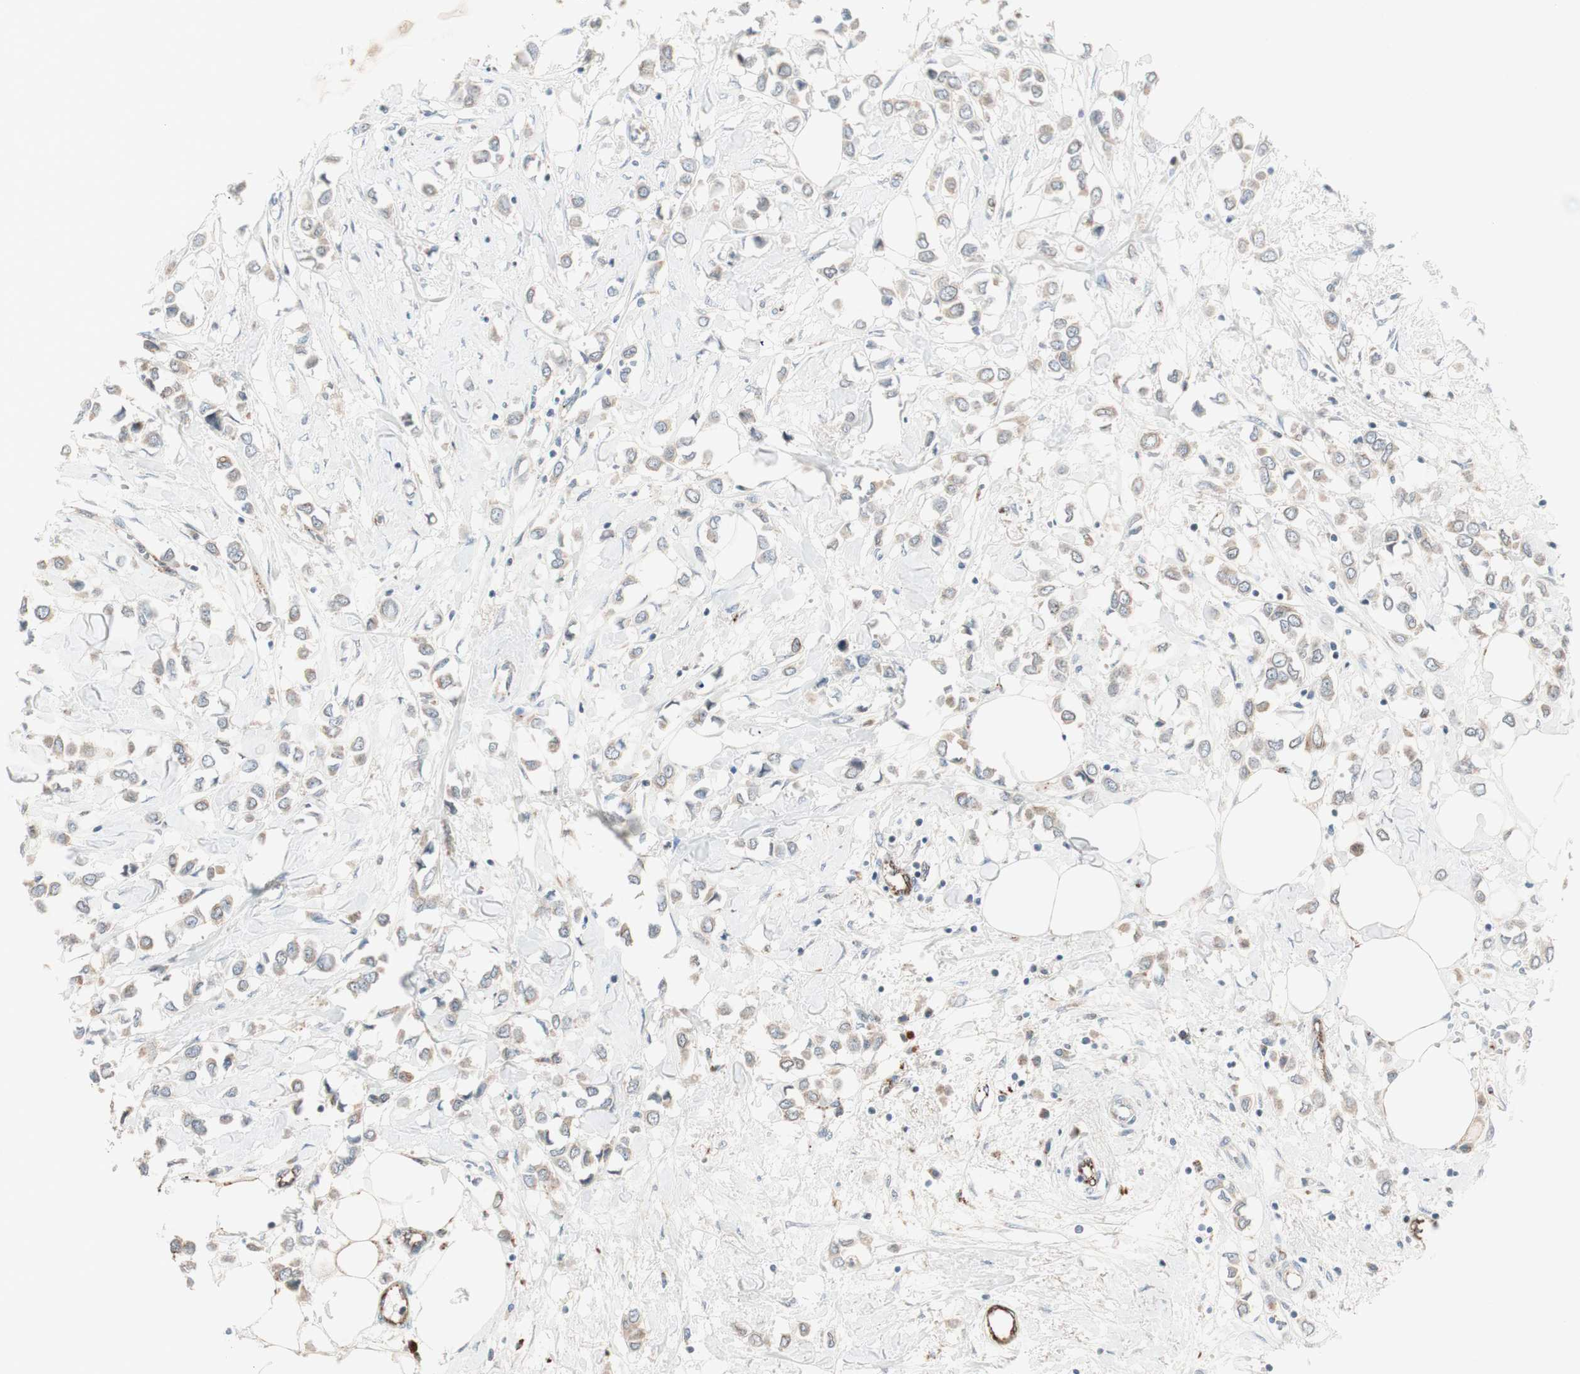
{"staining": {"intensity": "weak", "quantity": "25%-75%", "location": "cytoplasmic/membranous"}, "tissue": "breast cancer", "cell_type": "Tumor cells", "image_type": "cancer", "snomed": [{"axis": "morphology", "description": "Lobular carcinoma"}, {"axis": "topography", "description": "Breast"}], "caption": "Immunohistochemical staining of human lobular carcinoma (breast) reveals low levels of weak cytoplasmic/membranous staining in about 25%-75% of tumor cells. Nuclei are stained in blue.", "gene": "FGFR4", "patient": {"sex": "female", "age": 51}}